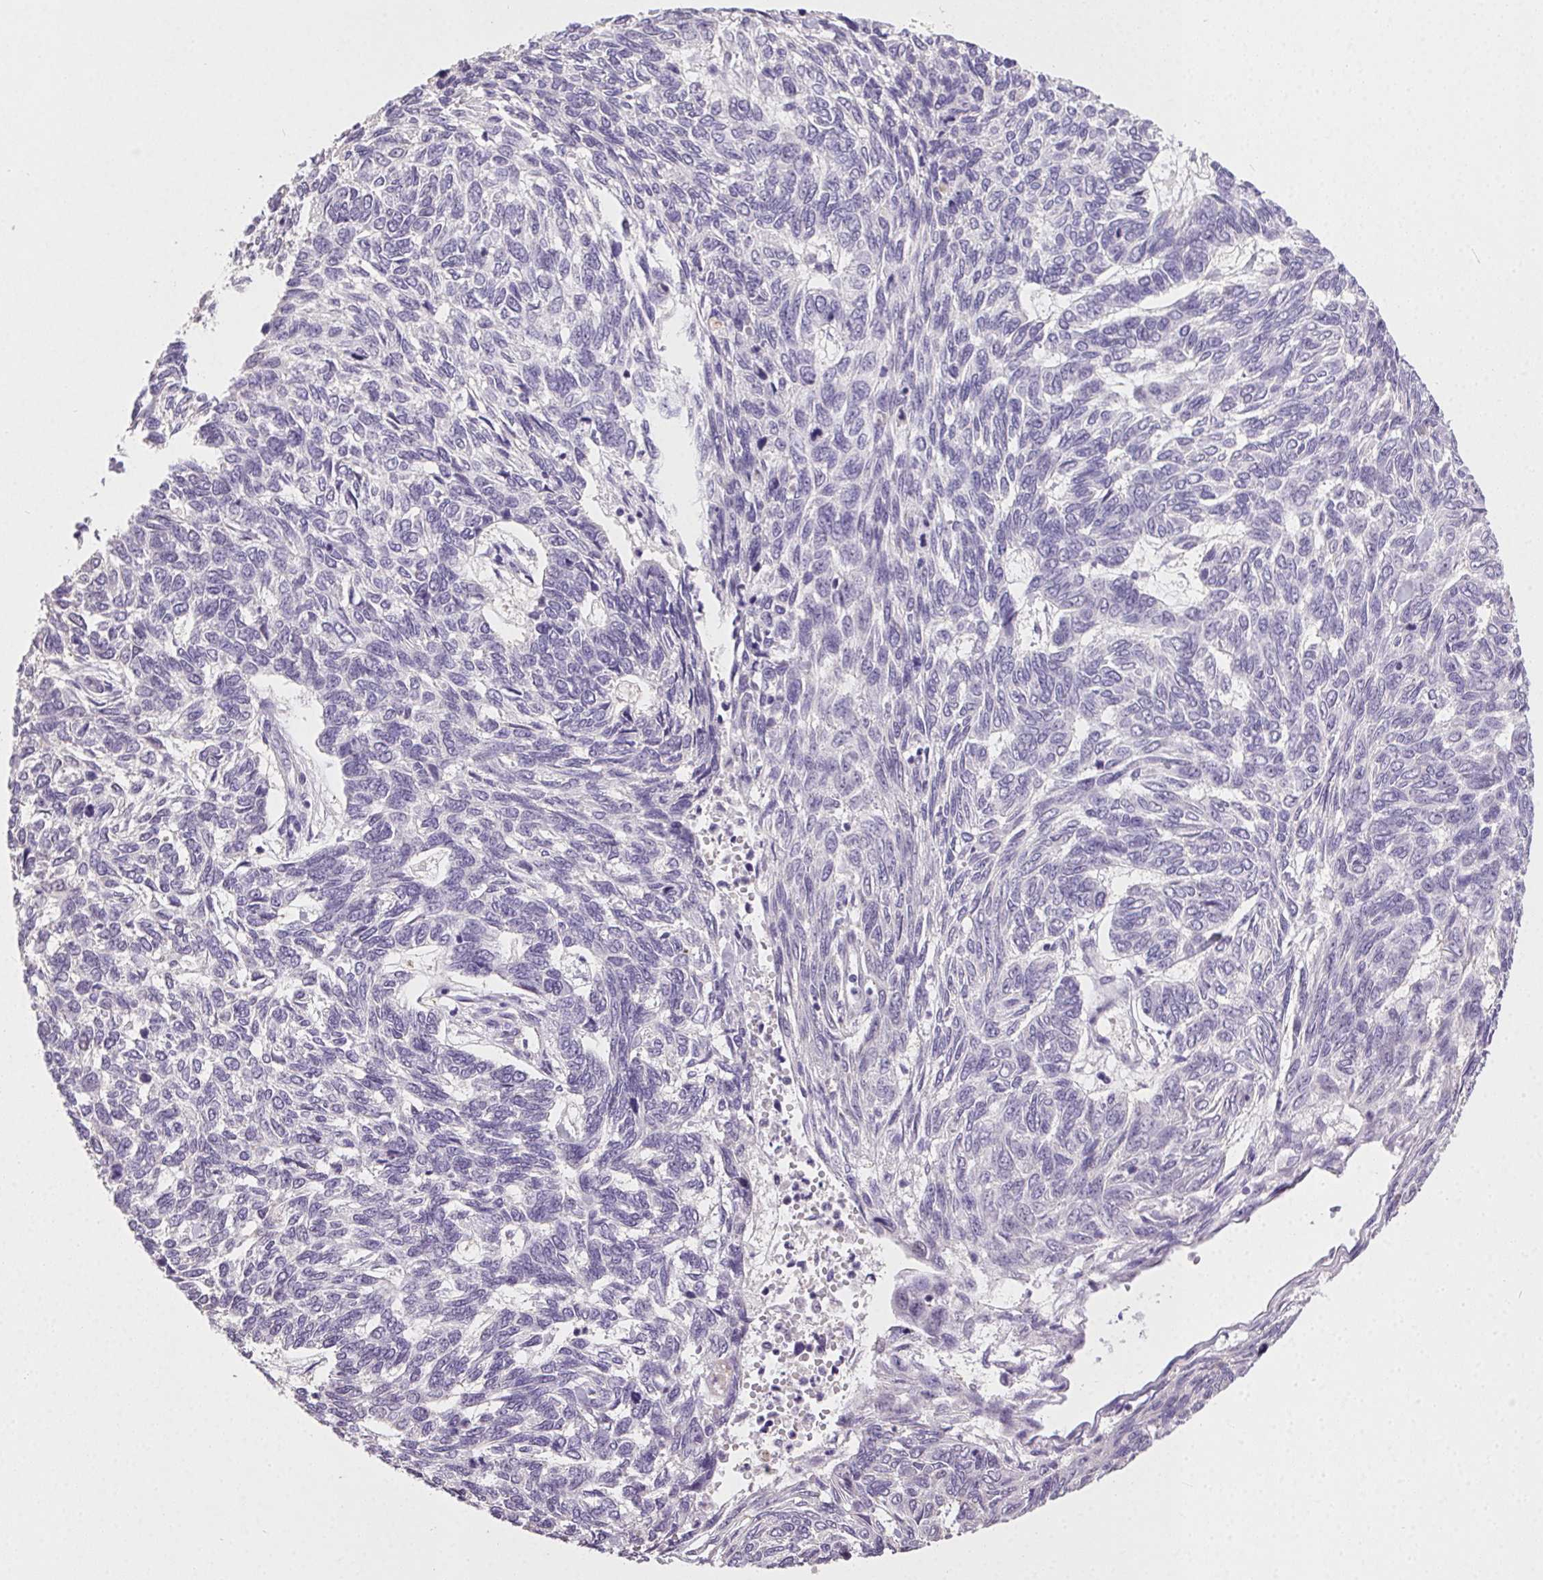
{"staining": {"intensity": "negative", "quantity": "none", "location": "none"}, "tissue": "skin cancer", "cell_type": "Tumor cells", "image_type": "cancer", "snomed": [{"axis": "morphology", "description": "Basal cell carcinoma"}, {"axis": "topography", "description": "Skin"}], "caption": "Histopathology image shows no protein positivity in tumor cells of skin basal cell carcinoma tissue. The staining is performed using DAB brown chromogen with nuclei counter-stained in using hematoxylin.", "gene": "SYCE2", "patient": {"sex": "female", "age": 65}}